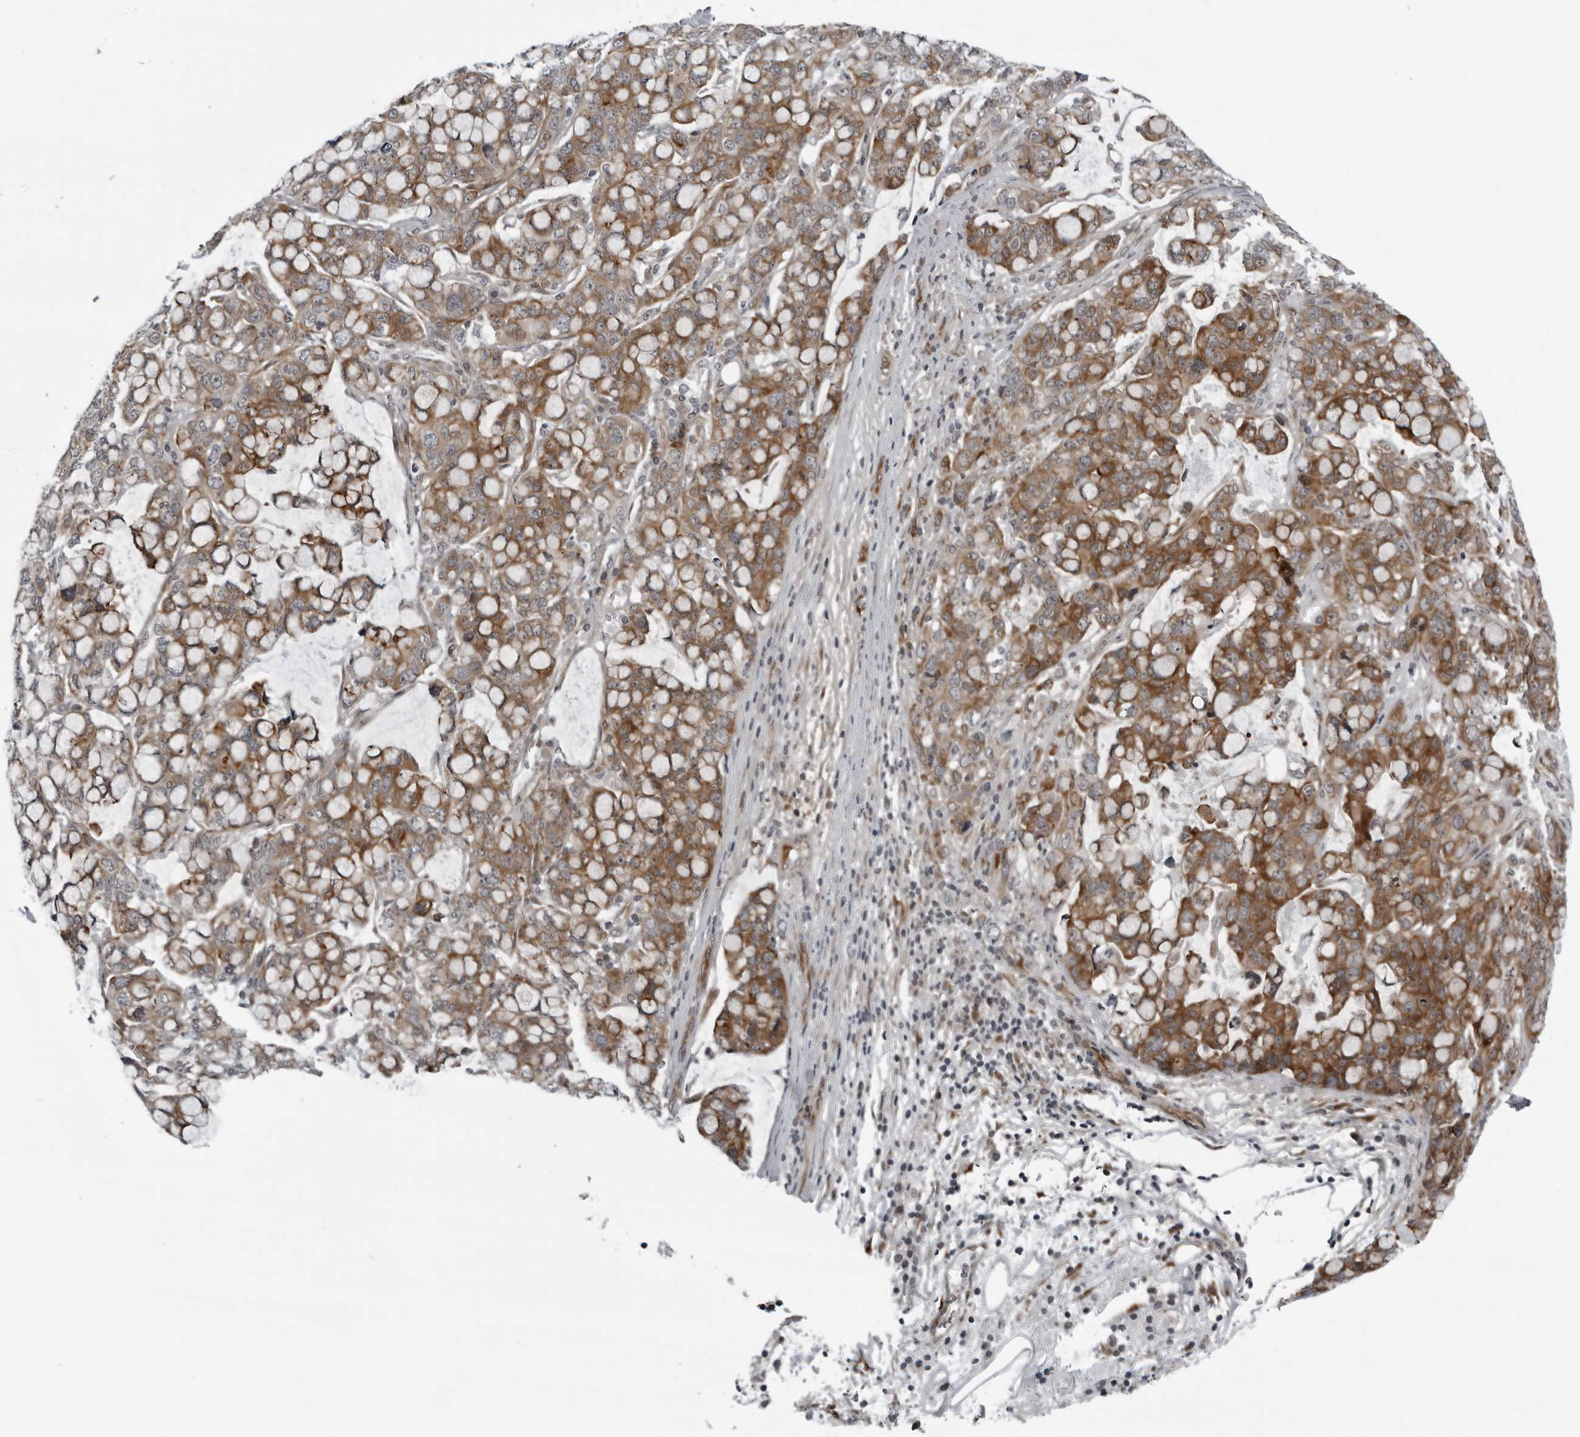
{"staining": {"intensity": "moderate", "quantity": ">75%", "location": "cytoplasmic/membranous"}, "tissue": "stomach cancer", "cell_type": "Tumor cells", "image_type": "cancer", "snomed": [{"axis": "morphology", "description": "Adenocarcinoma, NOS"}, {"axis": "topography", "description": "Stomach, lower"}], "caption": "A micrograph showing moderate cytoplasmic/membranous expression in about >75% of tumor cells in stomach cancer (adenocarcinoma), as visualized by brown immunohistochemical staining.", "gene": "FAM102B", "patient": {"sex": "male", "age": 84}}